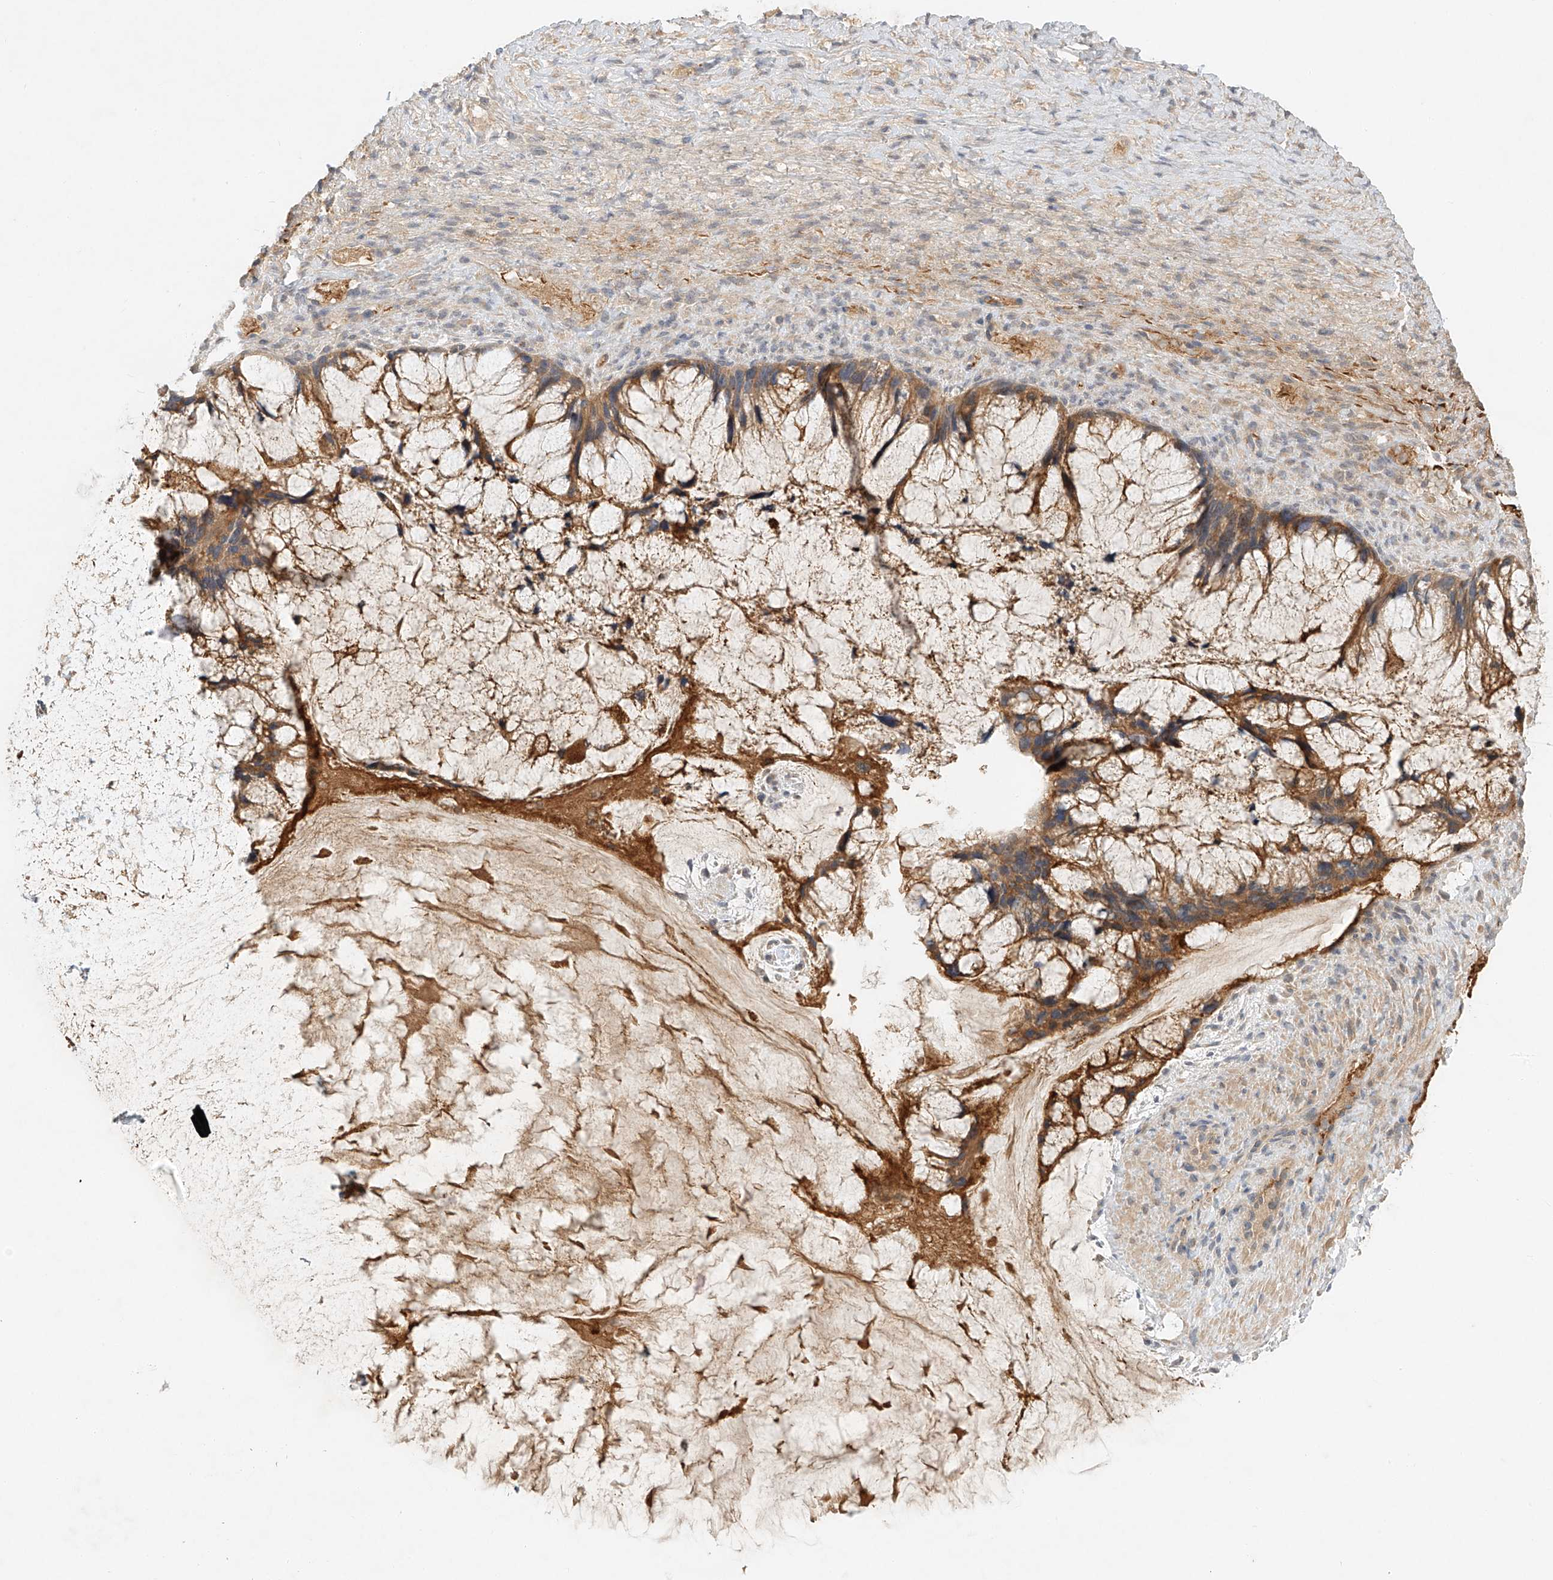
{"staining": {"intensity": "moderate", "quantity": ">75%", "location": "cytoplasmic/membranous"}, "tissue": "ovarian cancer", "cell_type": "Tumor cells", "image_type": "cancer", "snomed": [{"axis": "morphology", "description": "Cystadenocarcinoma, mucinous, NOS"}, {"axis": "topography", "description": "Ovary"}], "caption": "Ovarian mucinous cystadenocarcinoma stained with immunohistochemistry exhibits moderate cytoplasmic/membranous staining in approximately >75% of tumor cells. (Brightfield microscopy of DAB IHC at high magnification).", "gene": "SYTL3", "patient": {"sex": "female", "age": 37}}